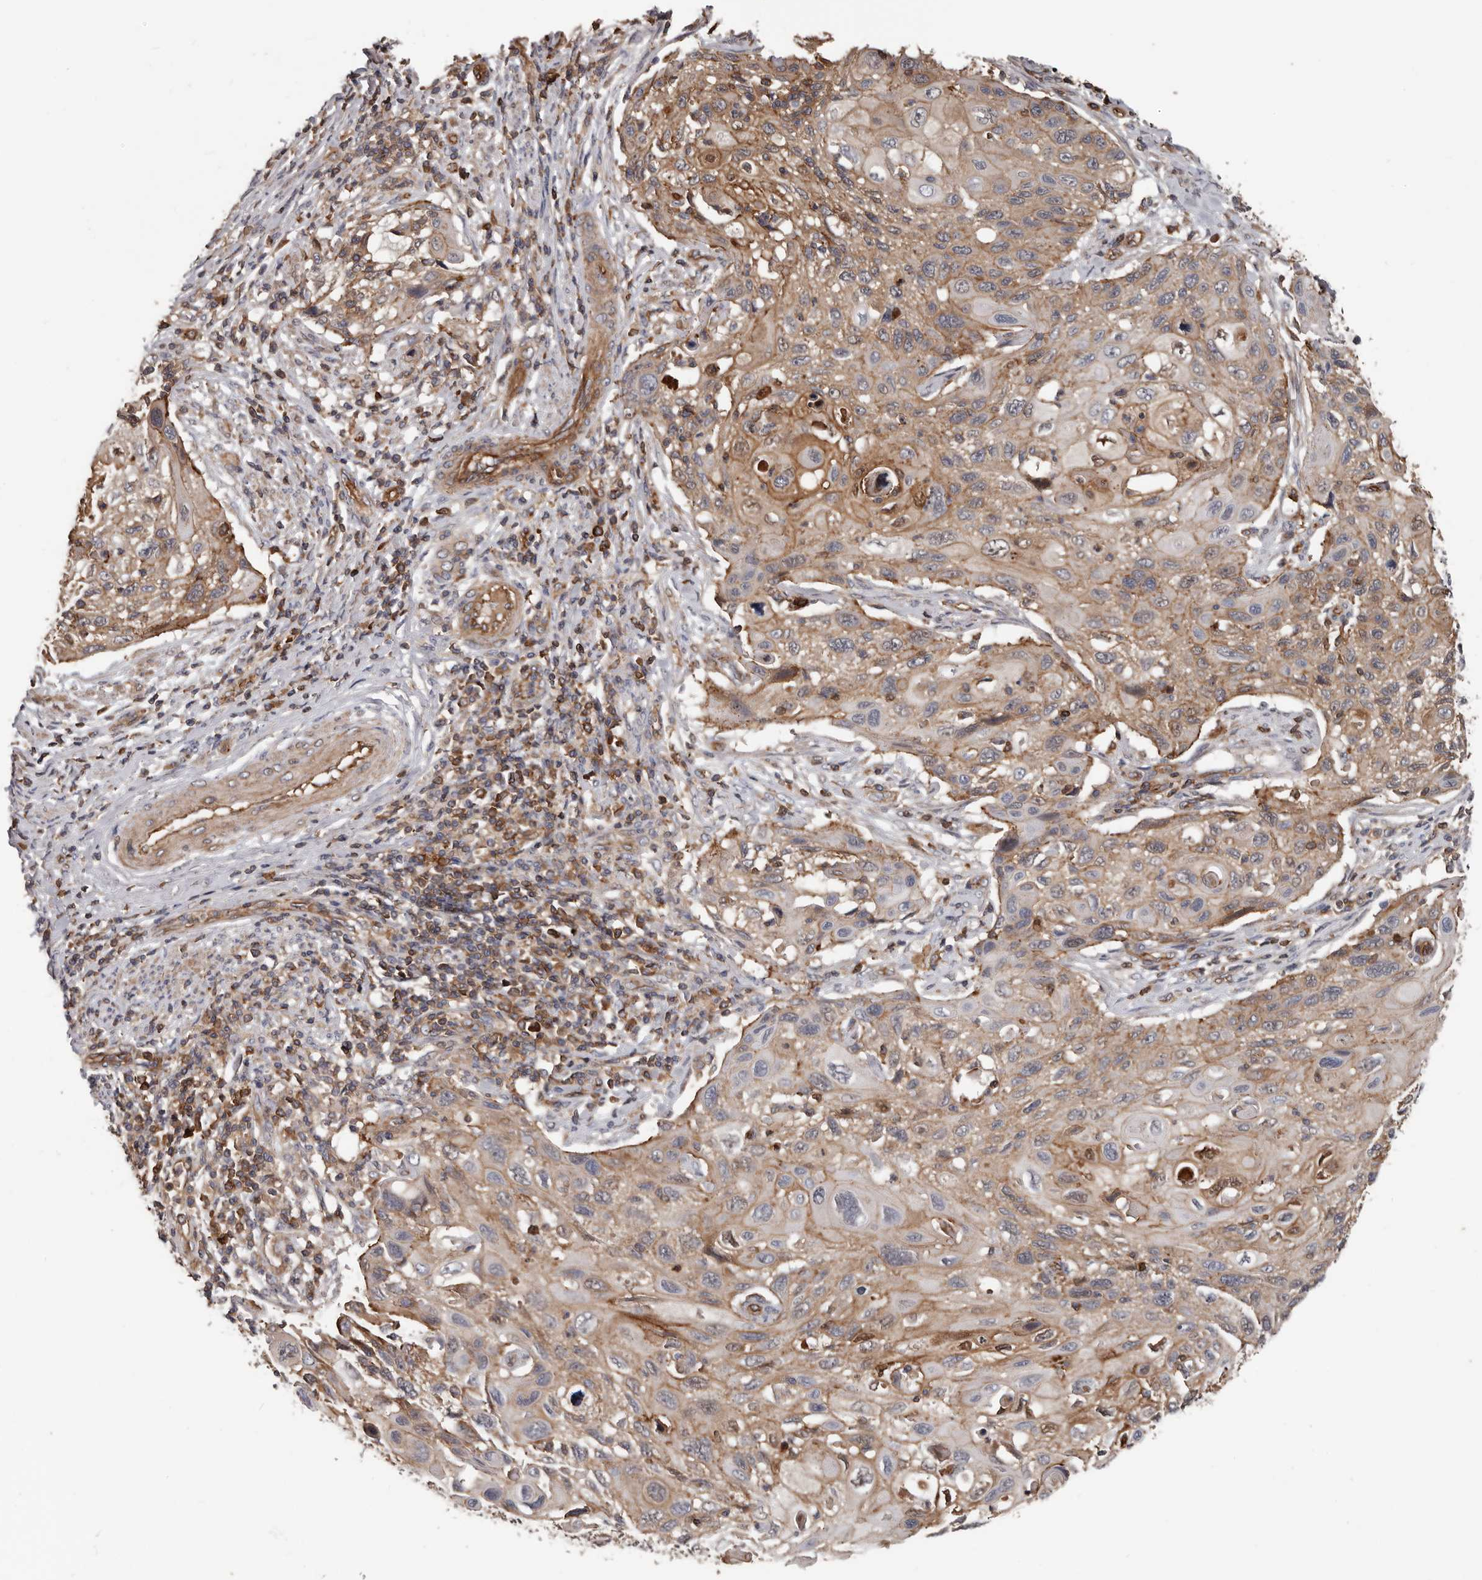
{"staining": {"intensity": "moderate", "quantity": ">75%", "location": "cytoplasmic/membranous"}, "tissue": "cervical cancer", "cell_type": "Tumor cells", "image_type": "cancer", "snomed": [{"axis": "morphology", "description": "Squamous cell carcinoma, NOS"}, {"axis": "topography", "description": "Cervix"}], "caption": "Moderate cytoplasmic/membranous positivity for a protein is present in approximately >75% of tumor cells of squamous cell carcinoma (cervical) using immunohistochemistry (IHC).", "gene": "PNRC2", "patient": {"sex": "female", "age": 70}}